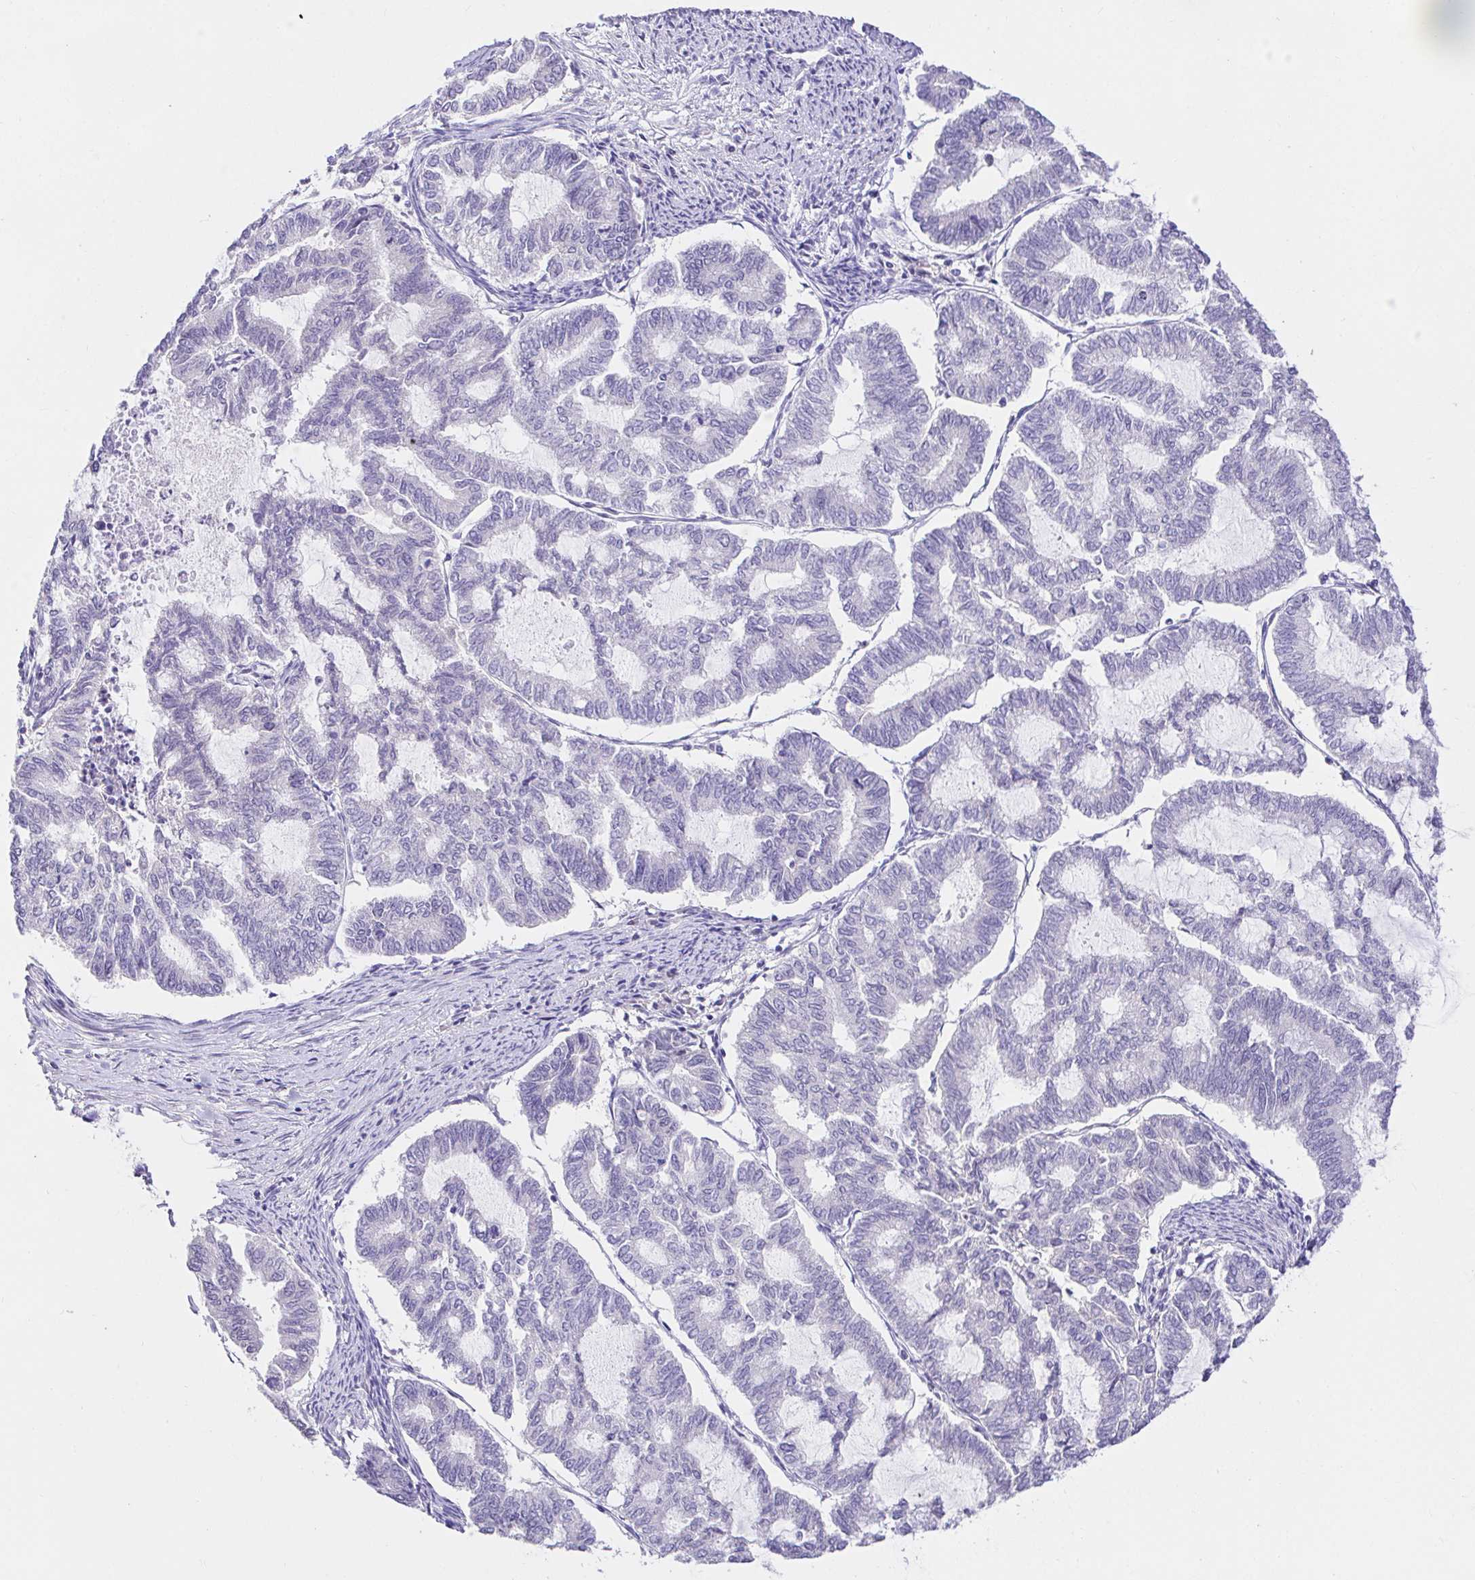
{"staining": {"intensity": "negative", "quantity": "none", "location": "none"}, "tissue": "endometrial cancer", "cell_type": "Tumor cells", "image_type": "cancer", "snomed": [{"axis": "morphology", "description": "Adenocarcinoma, NOS"}, {"axis": "topography", "description": "Endometrium"}], "caption": "The micrograph demonstrates no staining of tumor cells in adenocarcinoma (endometrial).", "gene": "CDO1", "patient": {"sex": "female", "age": 79}}